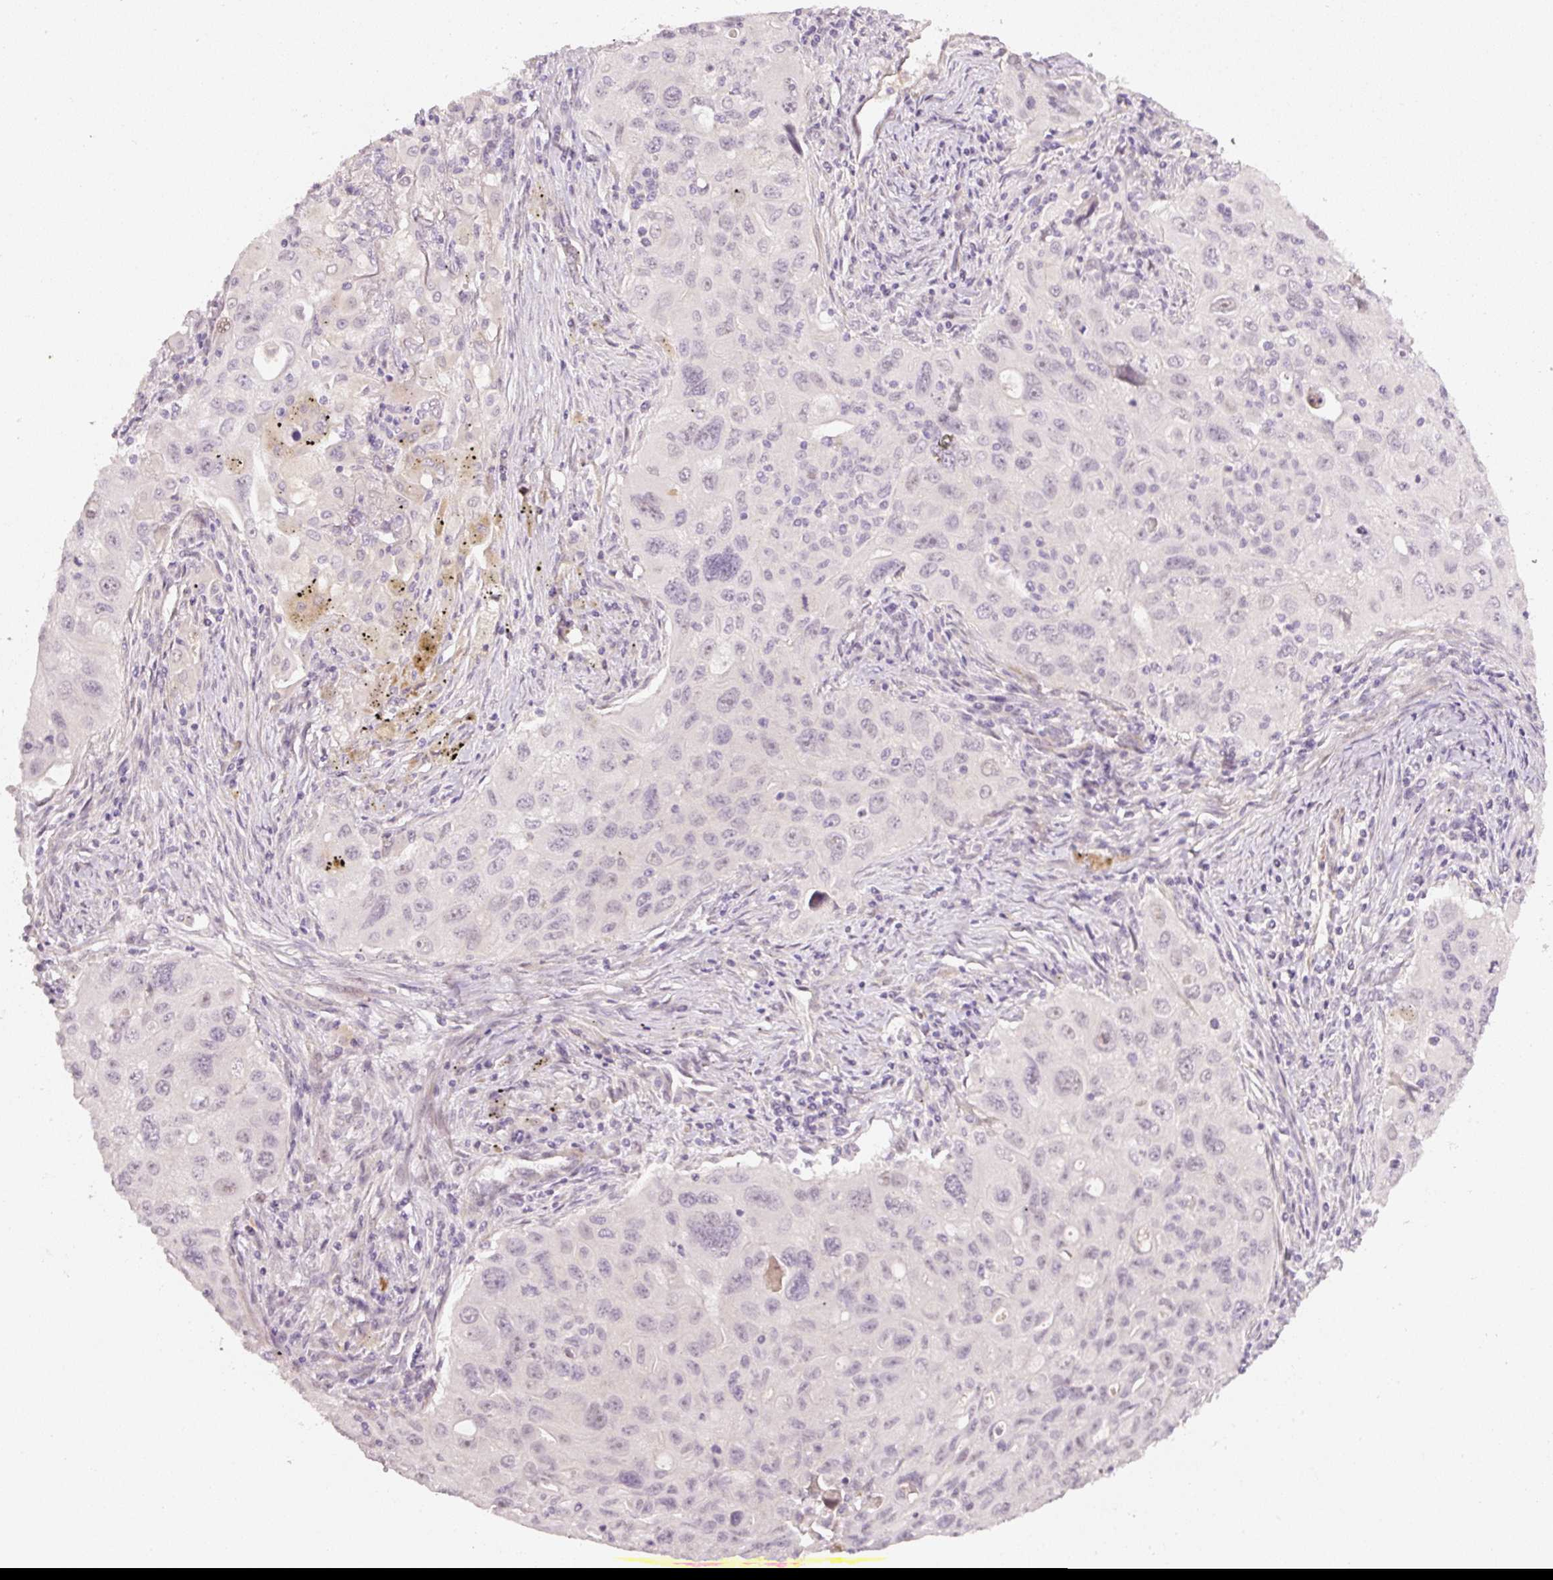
{"staining": {"intensity": "negative", "quantity": "none", "location": "none"}, "tissue": "lung cancer", "cell_type": "Tumor cells", "image_type": "cancer", "snomed": [{"axis": "morphology", "description": "Adenocarcinoma, NOS"}, {"axis": "morphology", "description": "Adenocarcinoma, metastatic, NOS"}, {"axis": "topography", "description": "Lymph node"}, {"axis": "topography", "description": "Lung"}], "caption": "Protein analysis of lung cancer shows no significant positivity in tumor cells.", "gene": "TOGARAM1", "patient": {"sex": "female", "age": 42}}